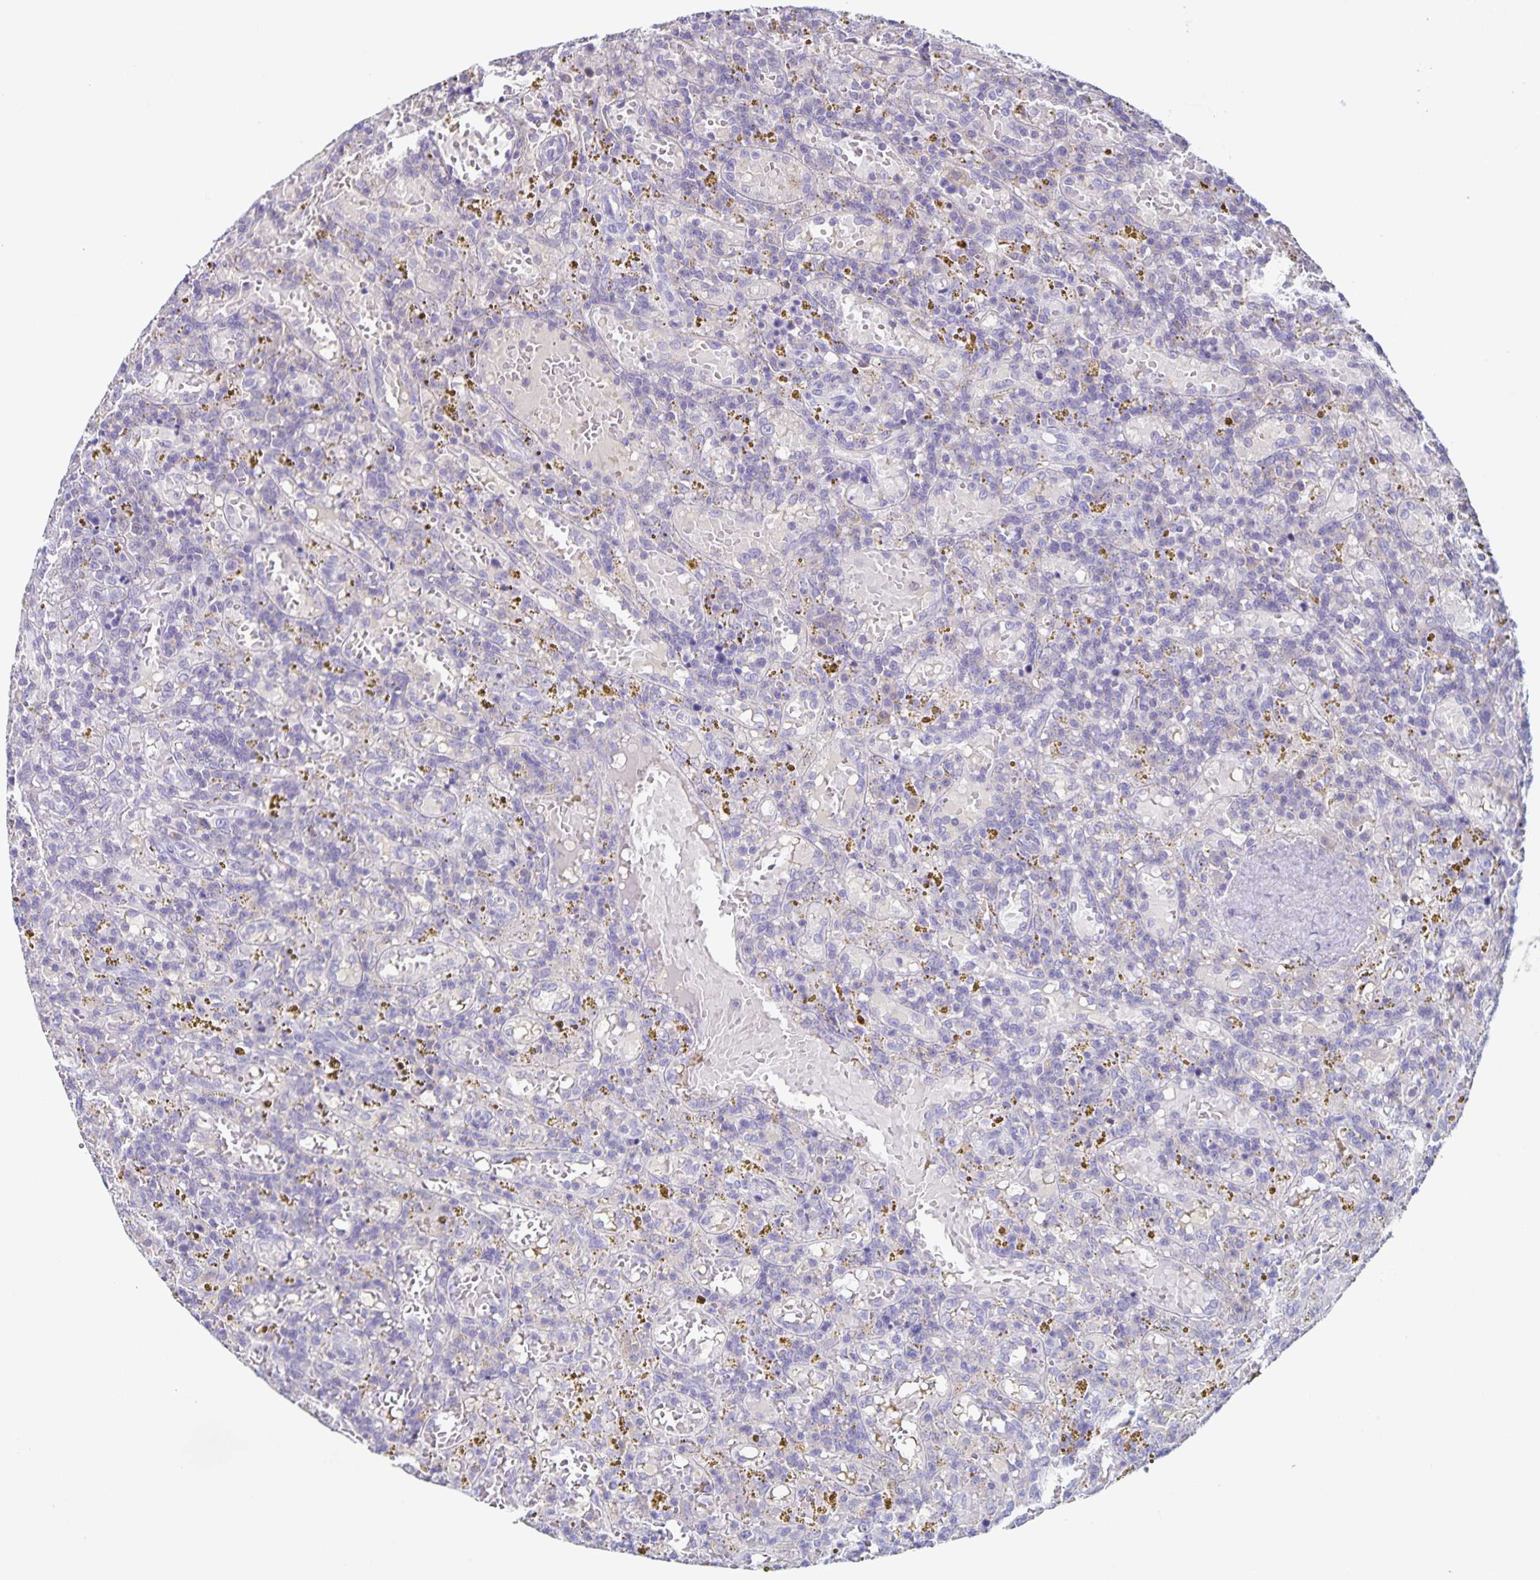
{"staining": {"intensity": "negative", "quantity": "none", "location": "none"}, "tissue": "lymphoma", "cell_type": "Tumor cells", "image_type": "cancer", "snomed": [{"axis": "morphology", "description": "Malignant lymphoma, non-Hodgkin's type, Low grade"}, {"axis": "topography", "description": "Spleen"}], "caption": "A micrograph of lymphoma stained for a protein reveals no brown staining in tumor cells.", "gene": "RPL36A", "patient": {"sex": "female", "age": 65}}